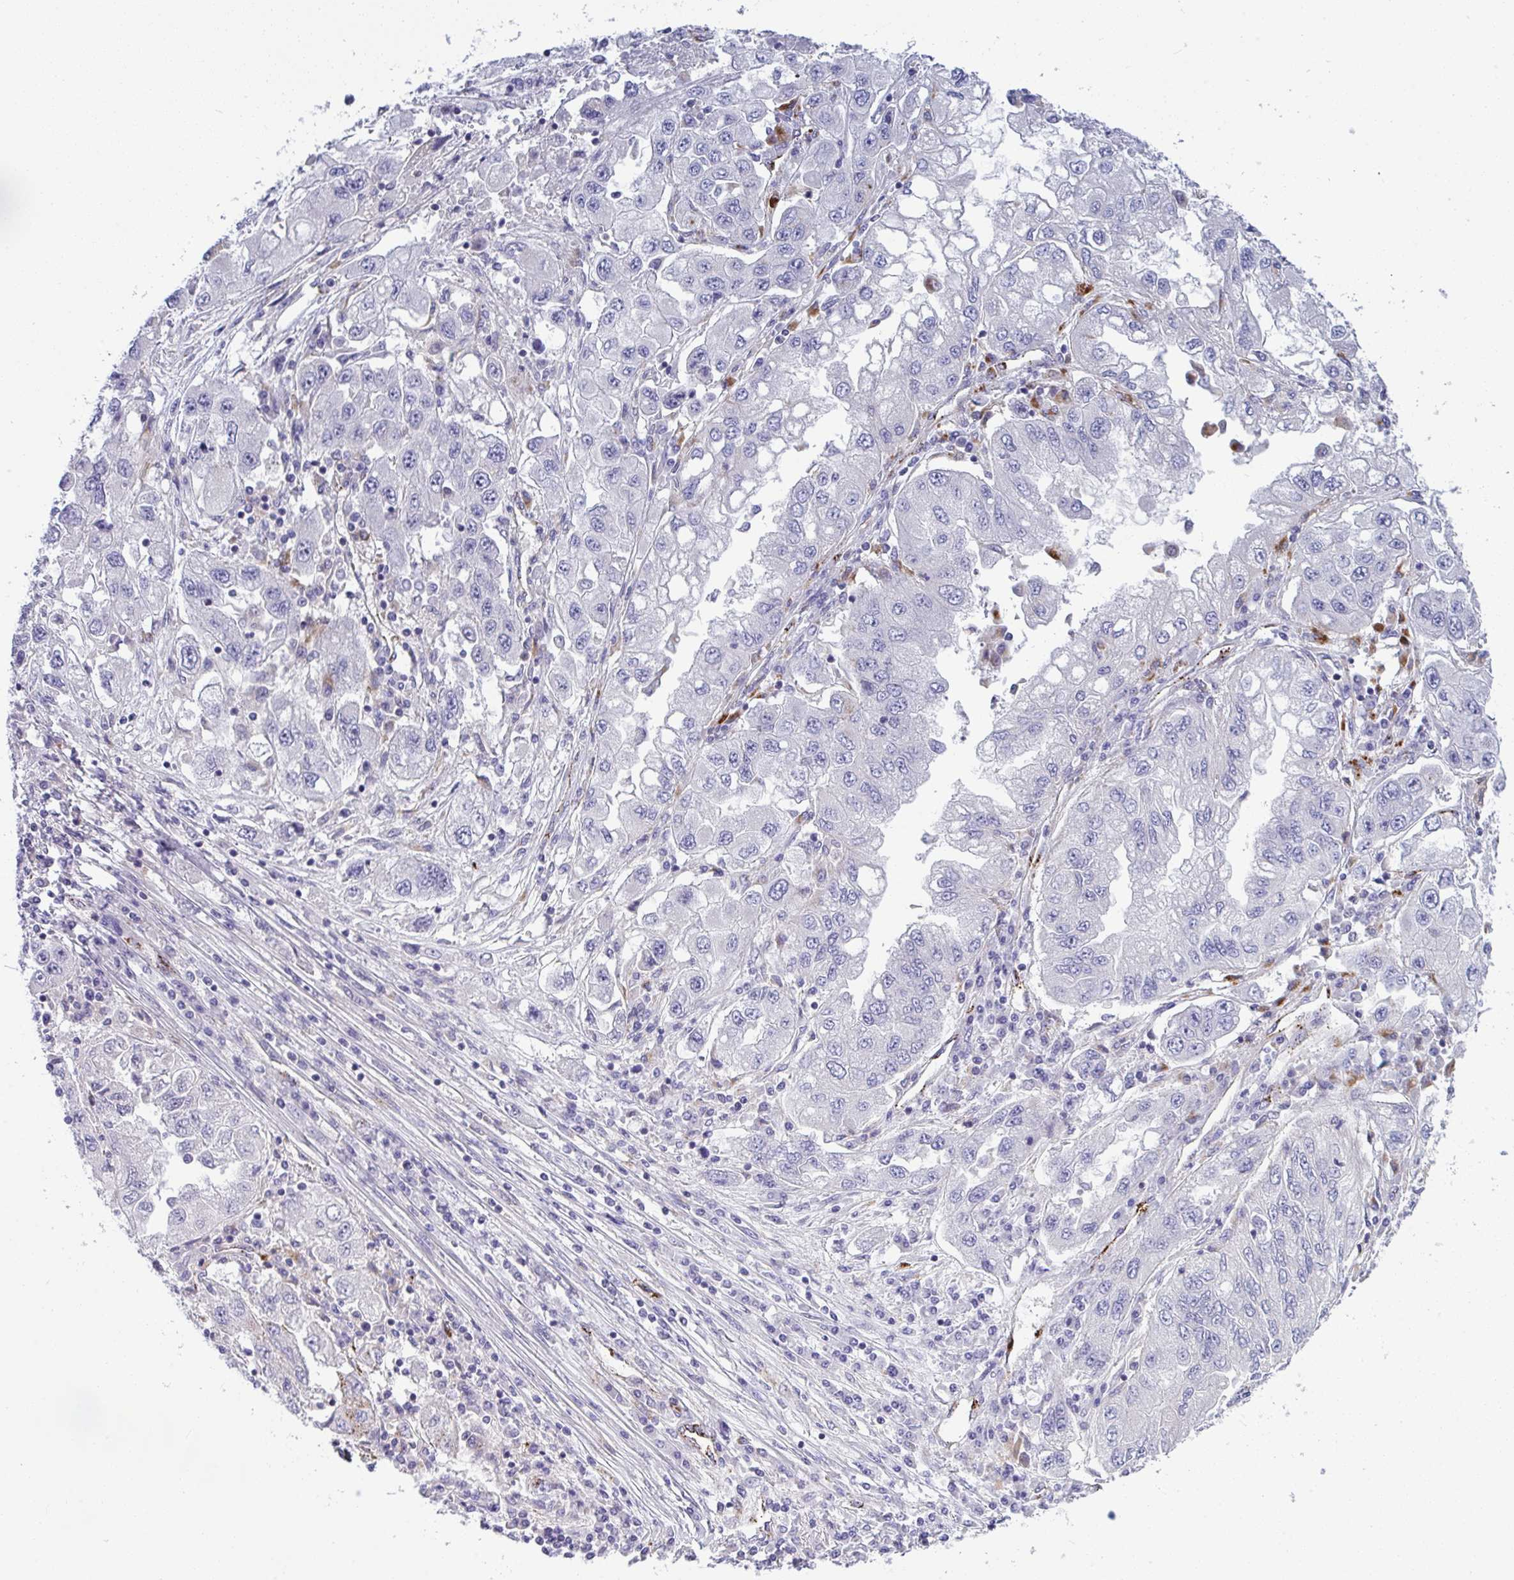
{"staining": {"intensity": "negative", "quantity": "none", "location": "none"}, "tissue": "lung cancer", "cell_type": "Tumor cells", "image_type": "cancer", "snomed": [{"axis": "morphology", "description": "Adenocarcinoma, NOS"}, {"axis": "morphology", "description": "Adenocarcinoma primary or metastatic"}, {"axis": "topography", "description": "Lung"}], "caption": "Immunohistochemistry micrograph of human lung cancer stained for a protein (brown), which displays no positivity in tumor cells.", "gene": "TOR1AIP2", "patient": {"sex": "male", "age": 74}}